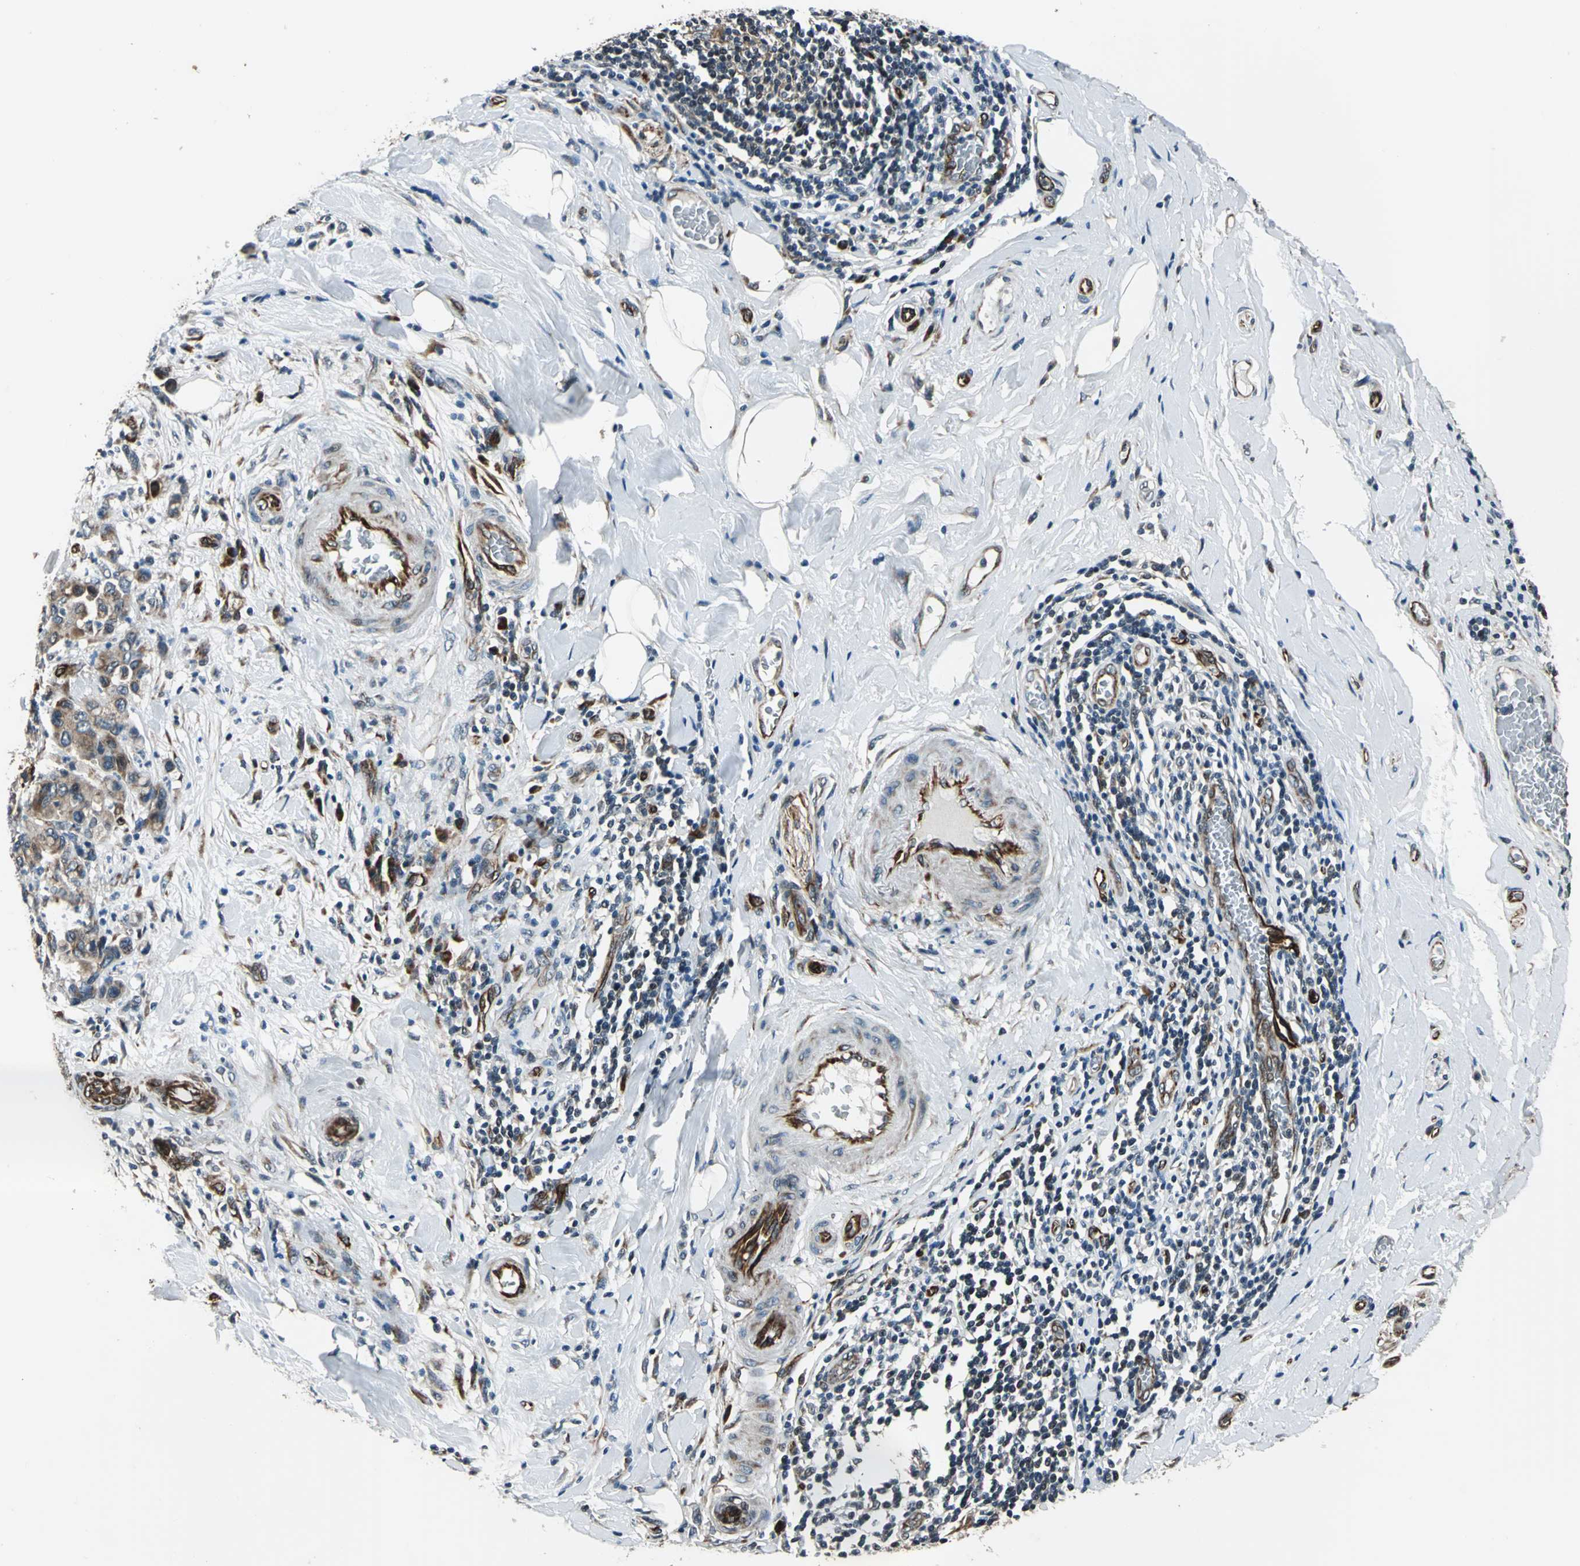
{"staining": {"intensity": "moderate", "quantity": ">75%", "location": "cytoplasmic/membranous,nuclear"}, "tissue": "colorectal cancer", "cell_type": "Tumor cells", "image_type": "cancer", "snomed": [{"axis": "morphology", "description": "Normal tissue, NOS"}, {"axis": "morphology", "description": "Adenocarcinoma, NOS"}, {"axis": "topography", "description": "Colon"}], "caption": "Protein expression analysis of human colorectal cancer (adenocarcinoma) reveals moderate cytoplasmic/membranous and nuclear staining in about >75% of tumor cells. The protein is shown in brown color, while the nuclei are stained blue.", "gene": "EXD2", "patient": {"sex": "male", "age": 82}}